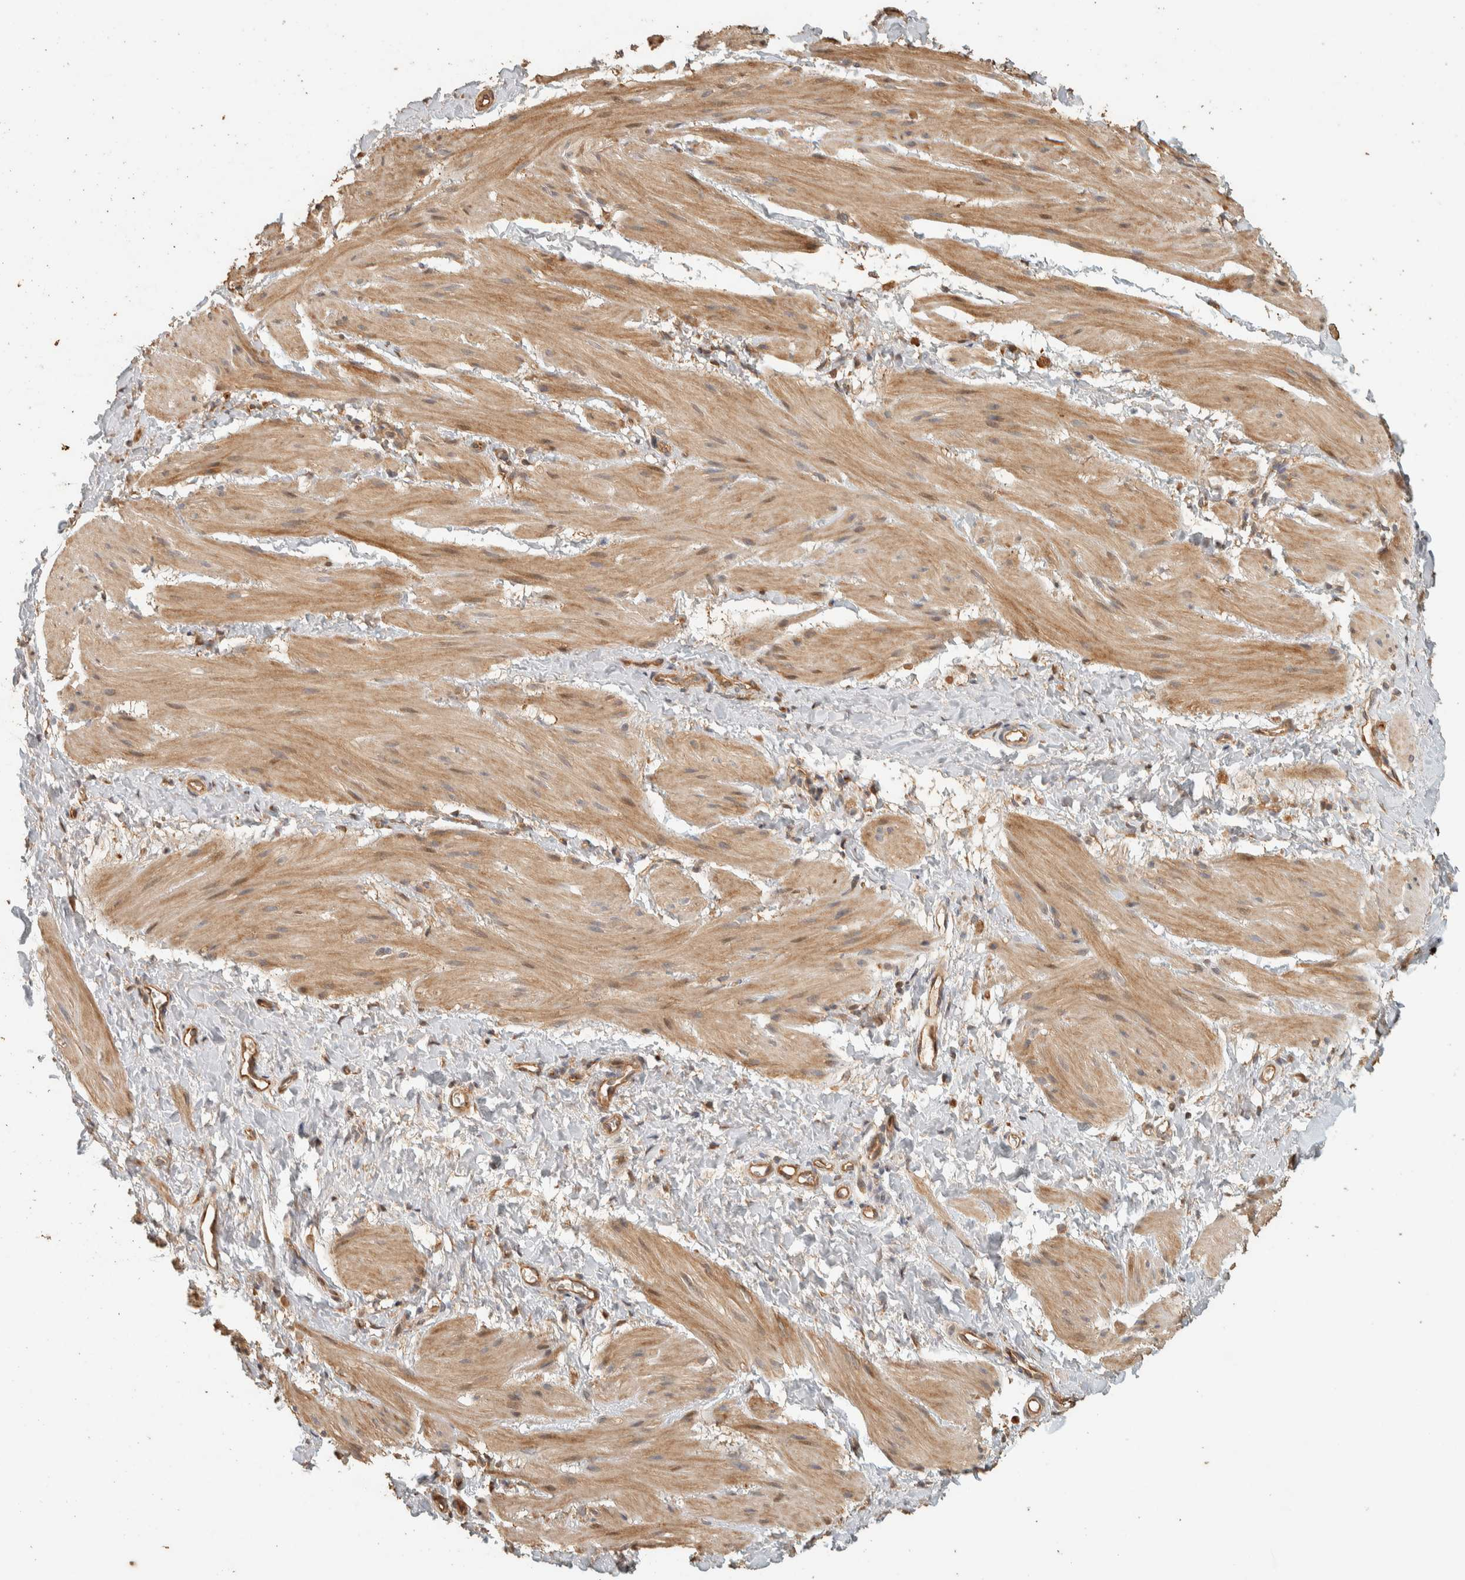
{"staining": {"intensity": "moderate", "quantity": "25%-75%", "location": "cytoplasmic/membranous"}, "tissue": "smooth muscle", "cell_type": "Smooth muscle cells", "image_type": "normal", "snomed": [{"axis": "morphology", "description": "Normal tissue, NOS"}, {"axis": "topography", "description": "Smooth muscle"}], "caption": "Protein staining of unremarkable smooth muscle shows moderate cytoplasmic/membranous positivity in about 25%-75% of smooth muscle cells. (Brightfield microscopy of DAB IHC at high magnification).", "gene": "EXOC7", "patient": {"sex": "male", "age": 16}}